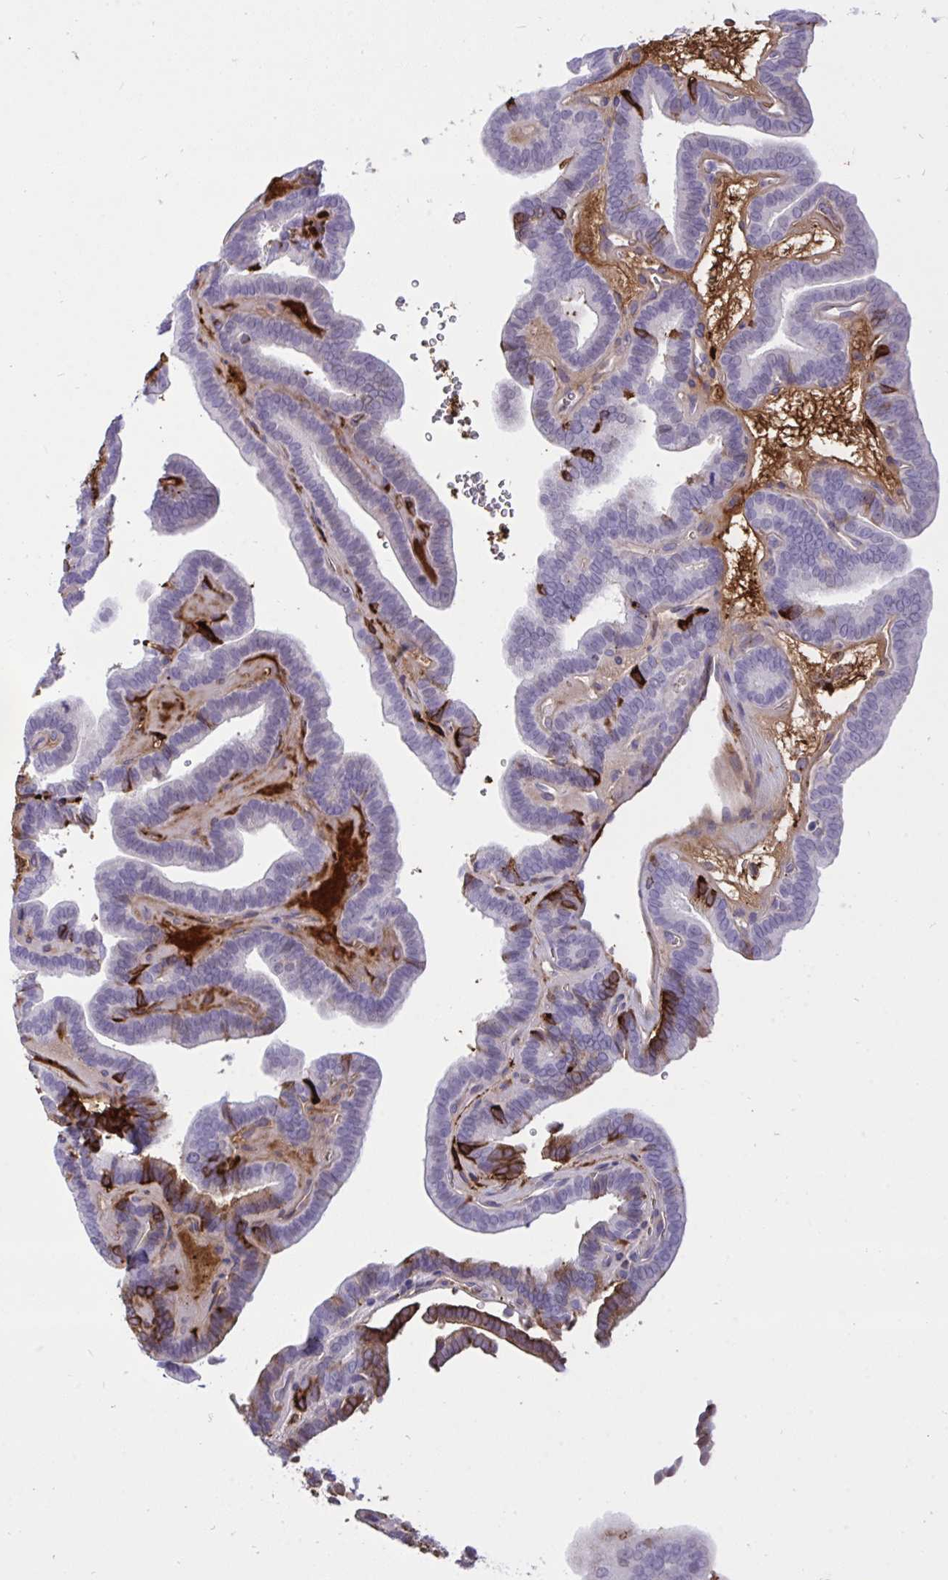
{"staining": {"intensity": "strong", "quantity": "<25%", "location": "cytoplasmic/membranous"}, "tissue": "thyroid cancer", "cell_type": "Tumor cells", "image_type": "cancer", "snomed": [{"axis": "morphology", "description": "Papillary adenocarcinoma, NOS"}, {"axis": "topography", "description": "Thyroid gland"}], "caption": "Protein analysis of thyroid cancer (papillary adenocarcinoma) tissue displays strong cytoplasmic/membranous staining in approximately <25% of tumor cells. (DAB IHC, brown staining for protein, blue staining for nuclei).", "gene": "F2", "patient": {"sex": "female", "age": 21}}